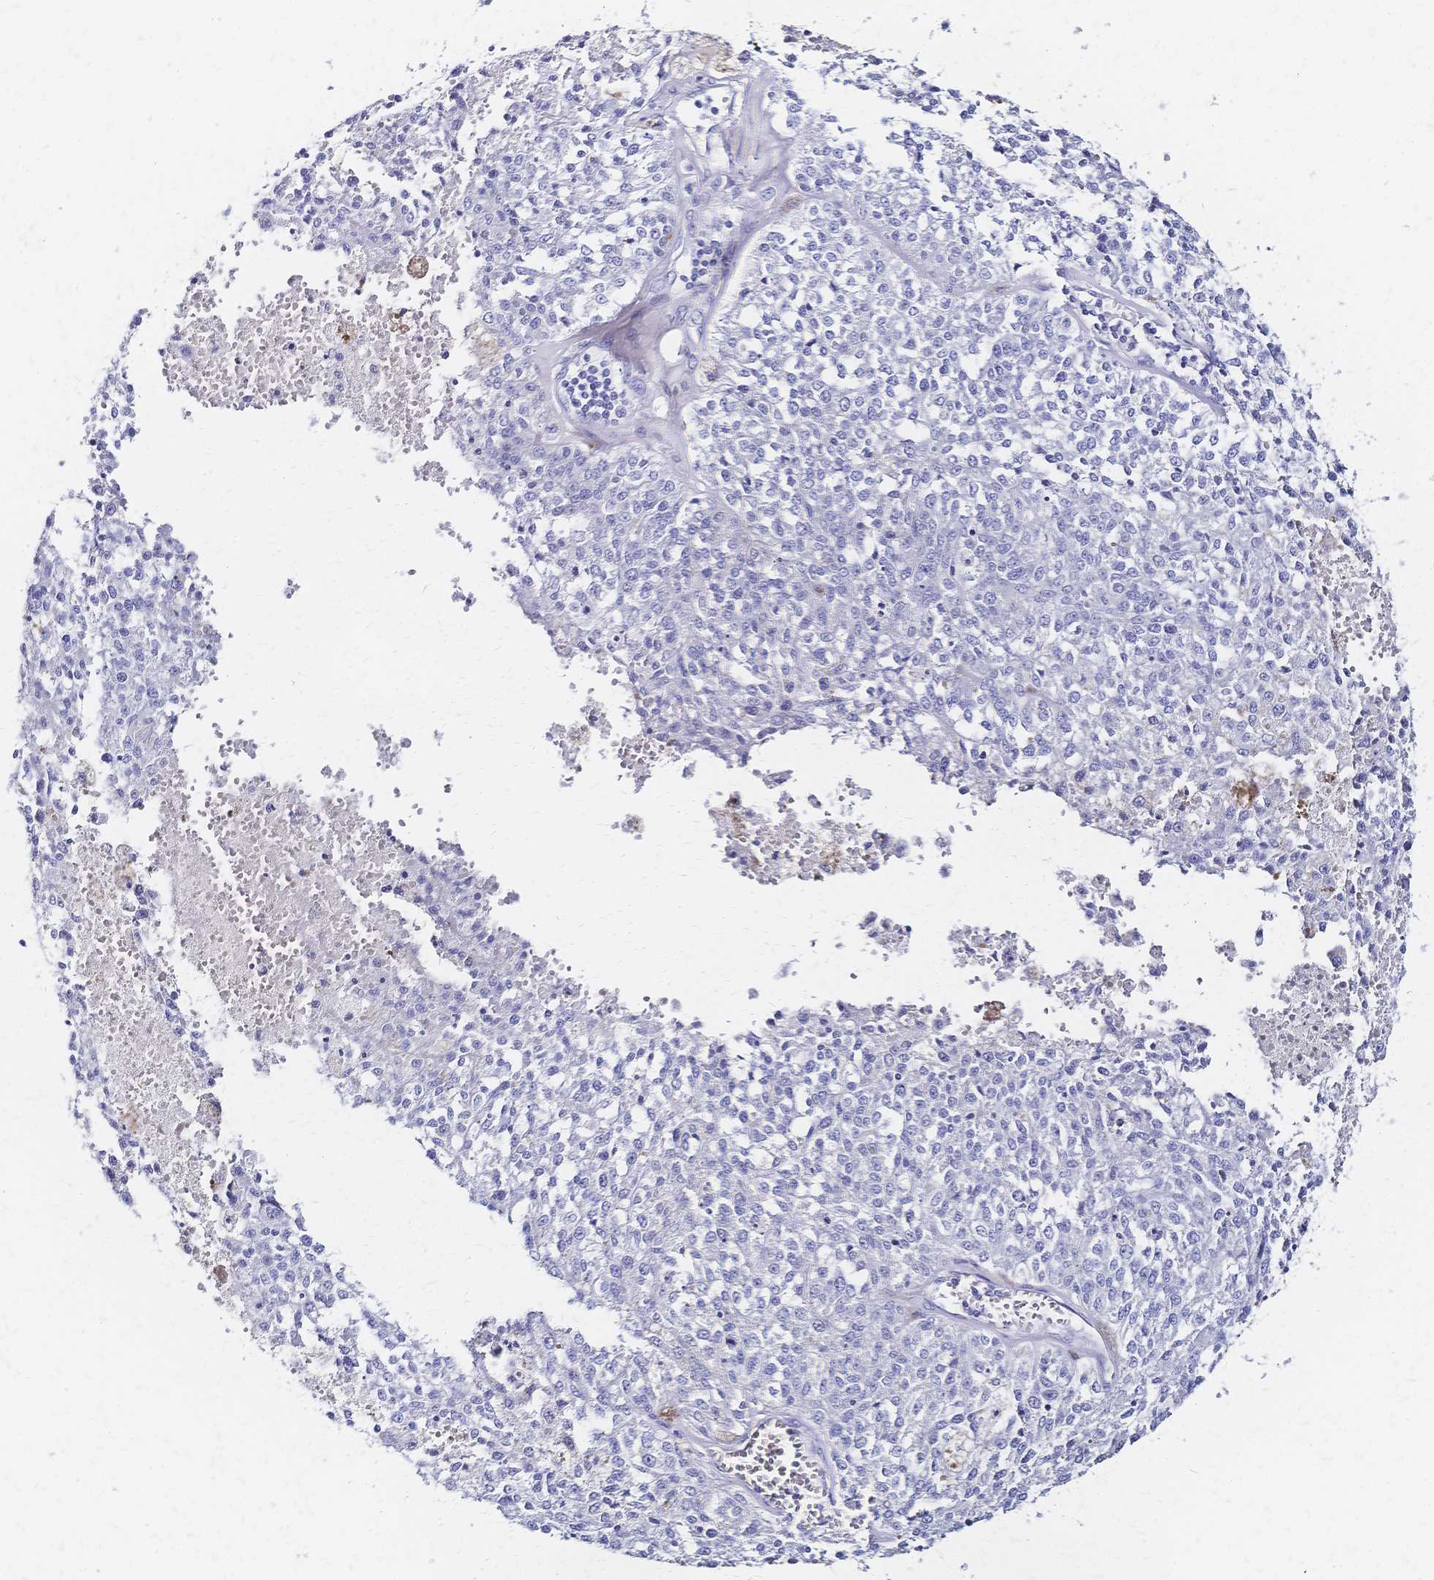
{"staining": {"intensity": "negative", "quantity": "none", "location": "none"}, "tissue": "melanoma", "cell_type": "Tumor cells", "image_type": "cancer", "snomed": [{"axis": "morphology", "description": "Malignant melanoma, Metastatic site"}, {"axis": "topography", "description": "Lymph node"}], "caption": "Tumor cells are negative for protein expression in human melanoma.", "gene": "SLC5A1", "patient": {"sex": "female", "age": 64}}